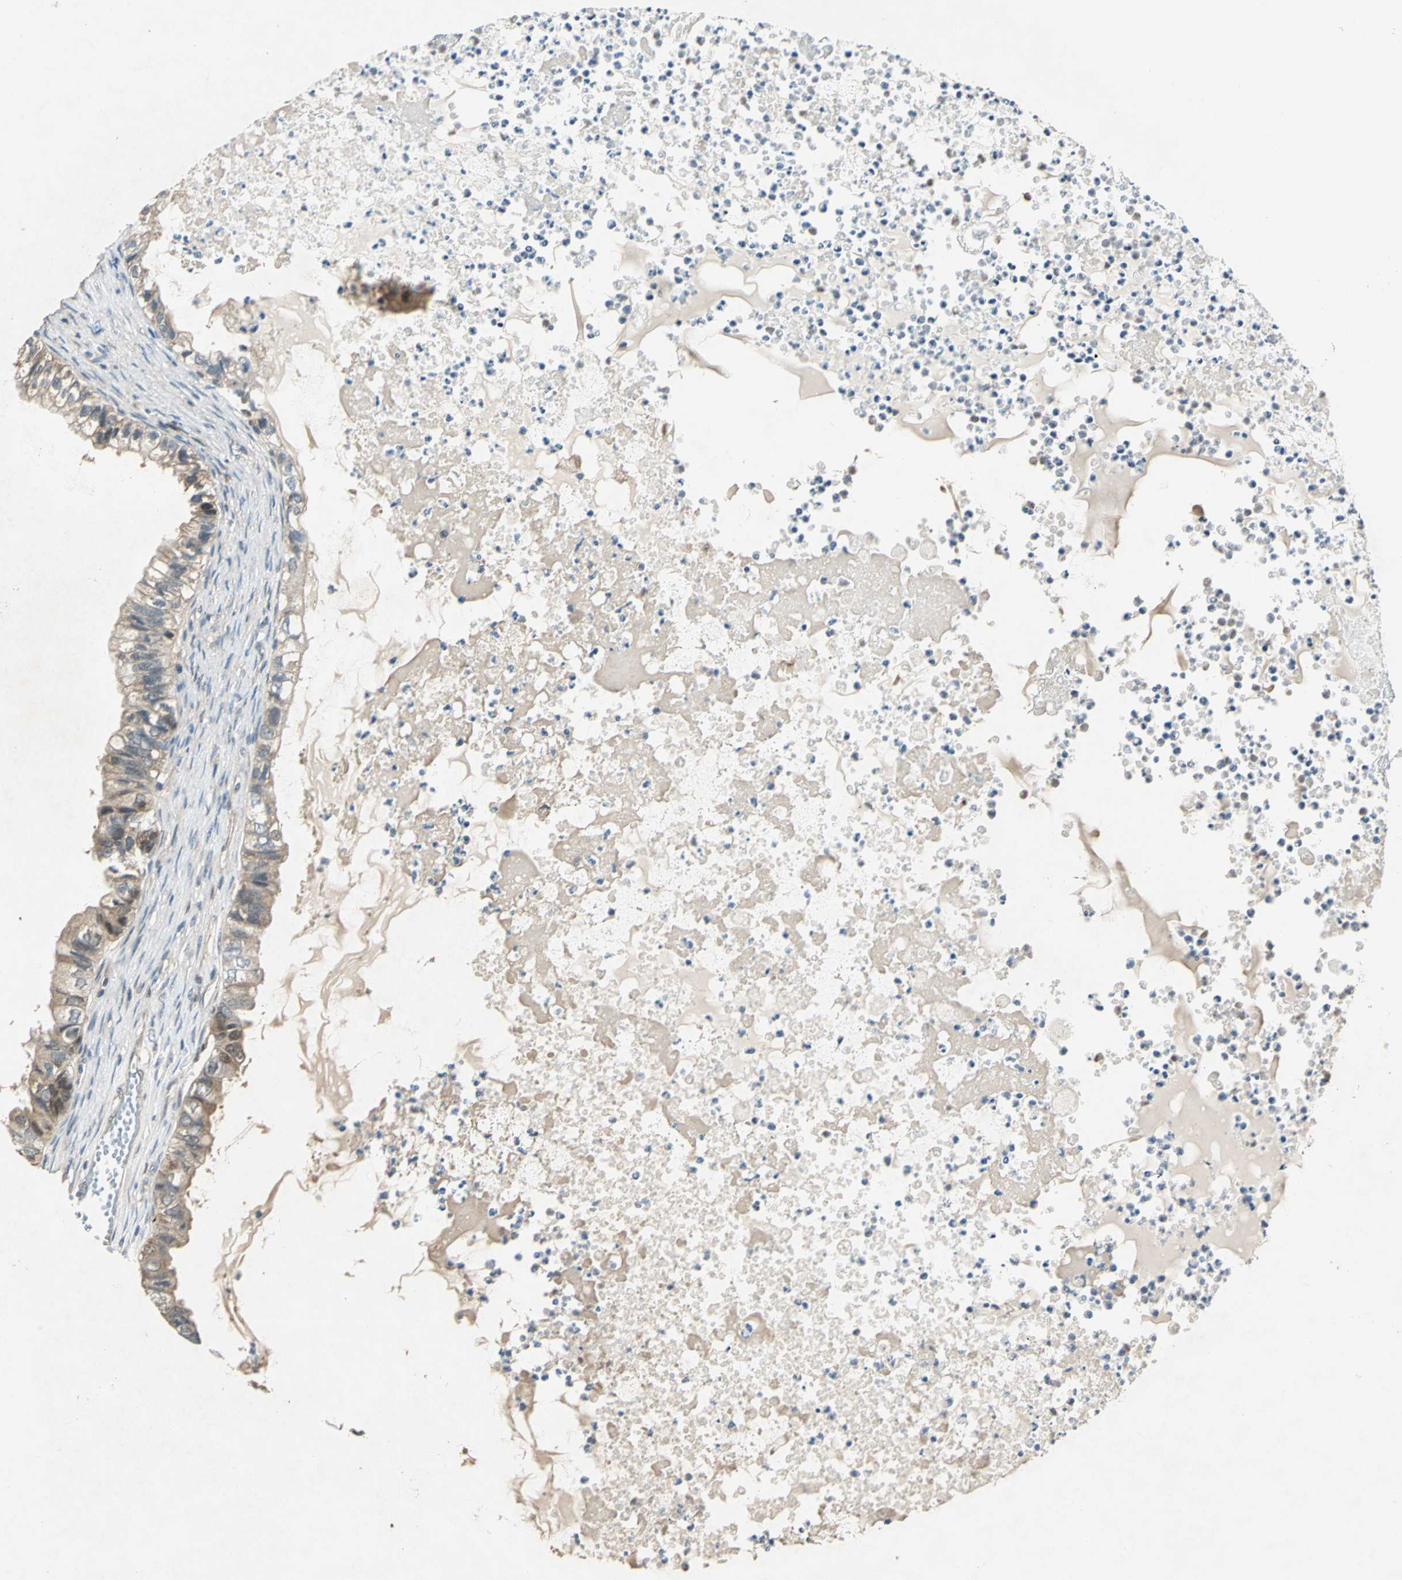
{"staining": {"intensity": "weak", "quantity": ">75%", "location": "cytoplasmic/membranous"}, "tissue": "ovarian cancer", "cell_type": "Tumor cells", "image_type": "cancer", "snomed": [{"axis": "morphology", "description": "Cystadenocarcinoma, mucinous, NOS"}, {"axis": "topography", "description": "Ovary"}], "caption": "Ovarian cancer tissue displays weak cytoplasmic/membranous positivity in about >75% of tumor cells The staining was performed using DAB, with brown indicating positive protein expression. Nuclei are stained blue with hematoxylin.", "gene": "RRM2B", "patient": {"sex": "female", "age": 80}}